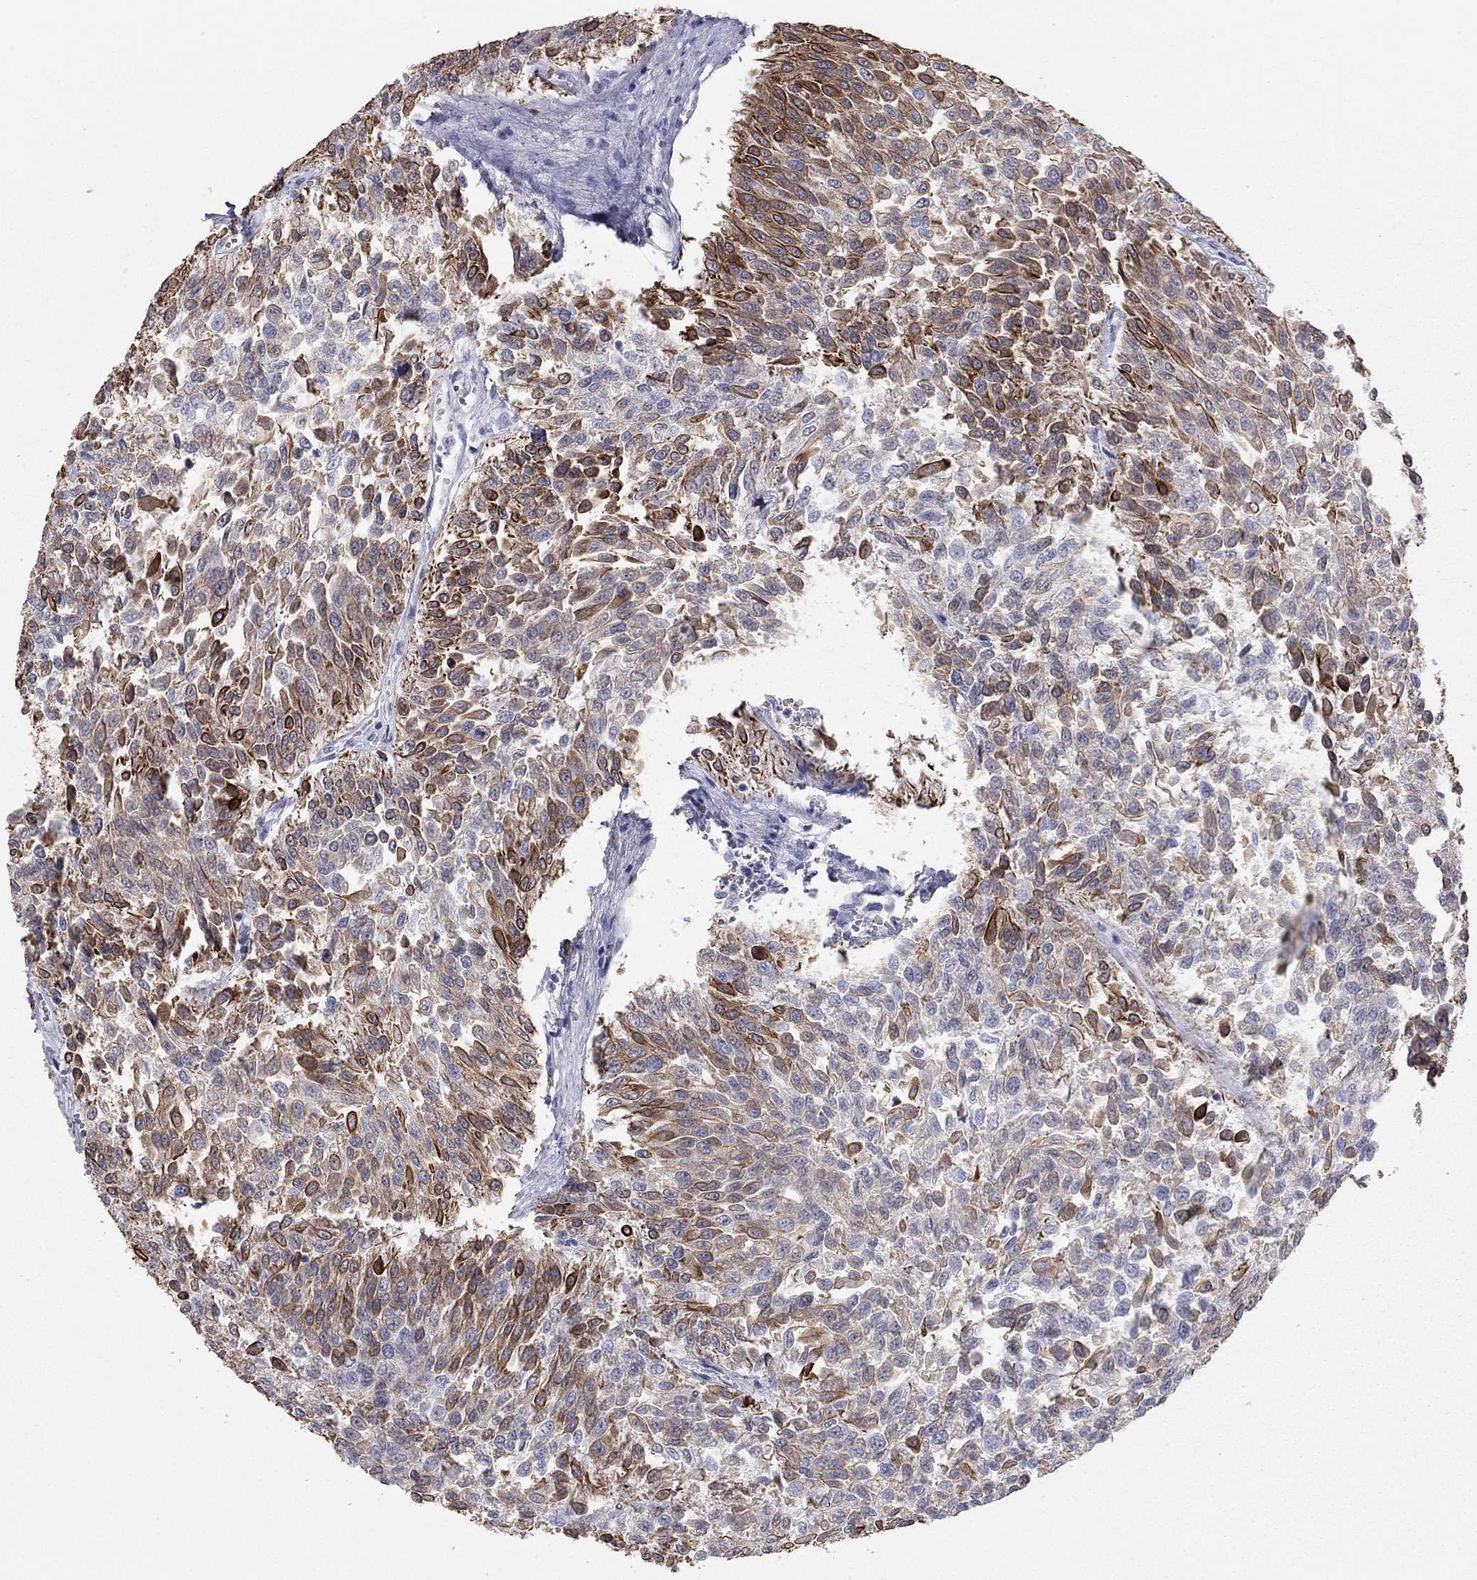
{"staining": {"intensity": "strong", "quantity": "<25%", "location": "cytoplasmic/membranous"}, "tissue": "urothelial cancer", "cell_type": "Tumor cells", "image_type": "cancer", "snomed": [{"axis": "morphology", "description": "Urothelial carcinoma, Low grade"}, {"axis": "topography", "description": "Urinary bladder"}], "caption": "Protein expression analysis of urothelial cancer shows strong cytoplasmic/membranous staining in approximately <25% of tumor cells.", "gene": "KRT75", "patient": {"sex": "male", "age": 78}}